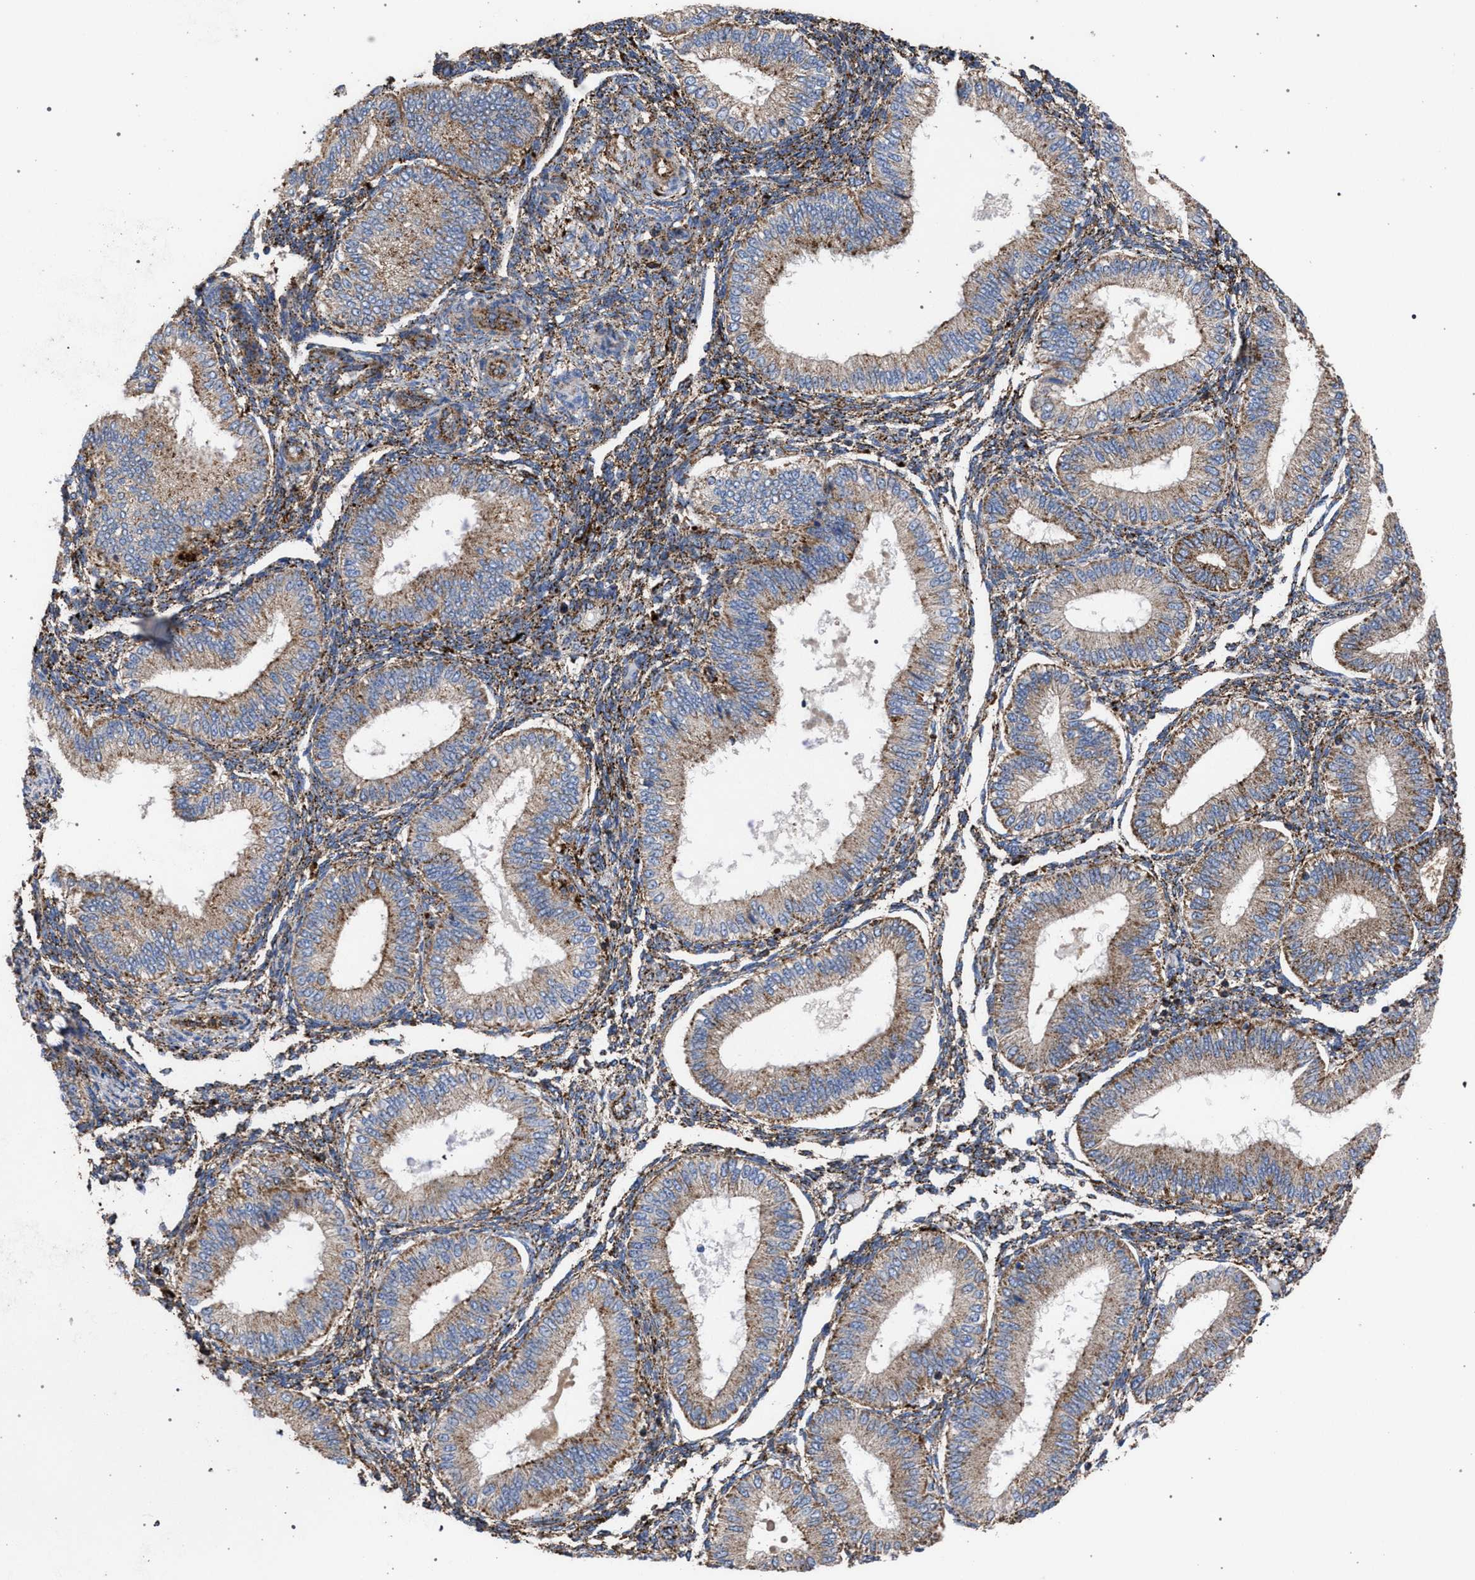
{"staining": {"intensity": "moderate", "quantity": ">75%", "location": "cytoplasmic/membranous"}, "tissue": "endometrium", "cell_type": "Cells in endometrial stroma", "image_type": "normal", "snomed": [{"axis": "morphology", "description": "Normal tissue, NOS"}, {"axis": "topography", "description": "Endometrium"}], "caption": "Cells in endometrial stroma display medium levels of moderate cytoplasmic/membranous positivity in approximately >75% of cells in normal endometrium.", "gene": "PPT1", "patient": {"sex": "female", "age": 39}}